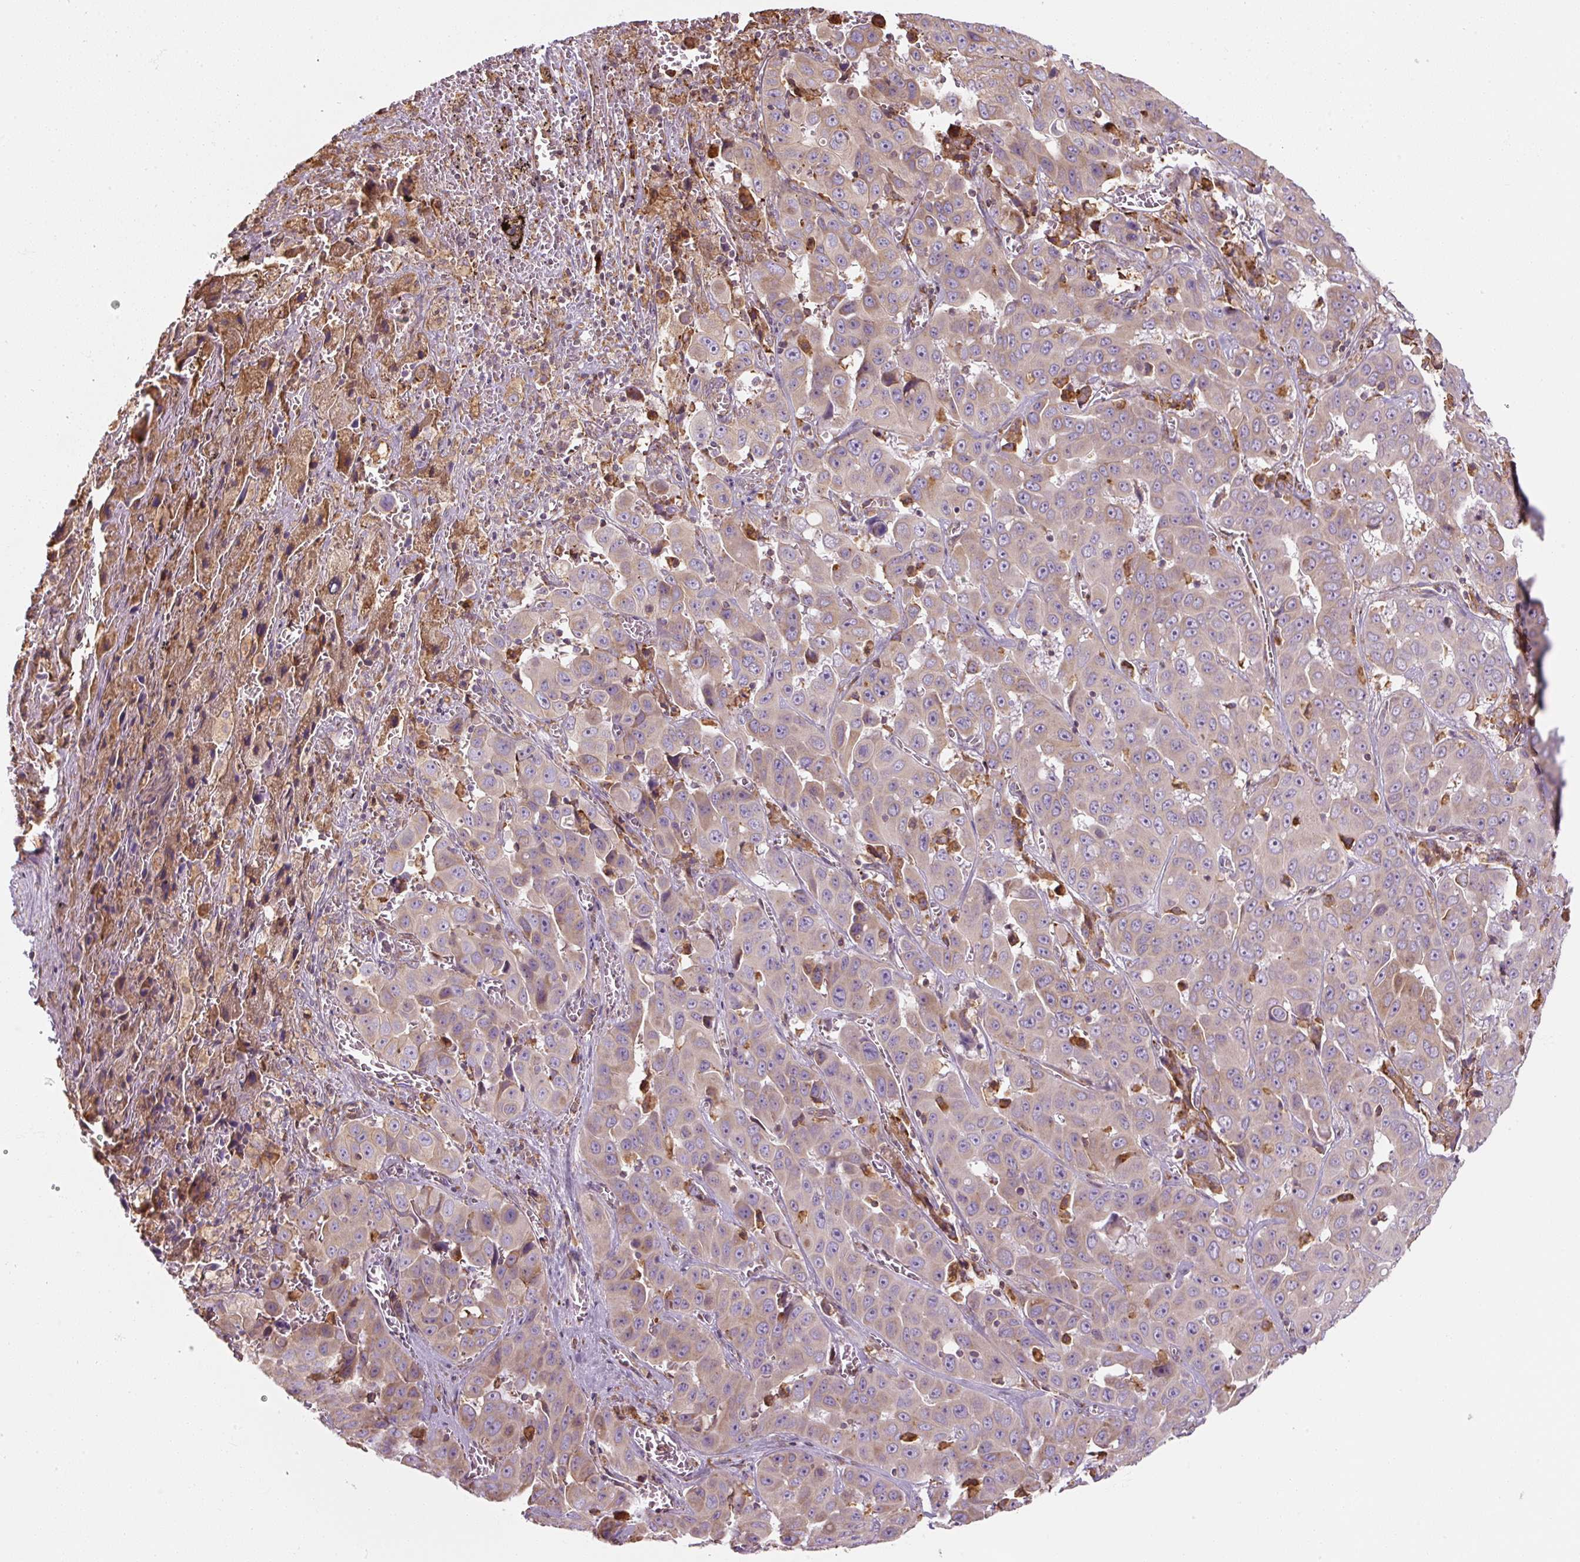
{"staining": {"intensity": "moderate", "quantity": "<25%", "location": "cytoplasmic/membranous"}, "tissue": "liver cancer", "cell_type": "Tumor cells", "image_type": "cancer", "snomed": [{"axis": "morphology", "description": "Cholangiocarcinoma"}, {"axis": "topography", "description": "Liver"}], "caption": "IHC (DAB) staining of liver cancer shows moderate cytoplasmic/membranous protein staining in approximately <25% of tumor cells.", "gene": "PRKCSH", "patient": {"sex": "female", "age": 52}}